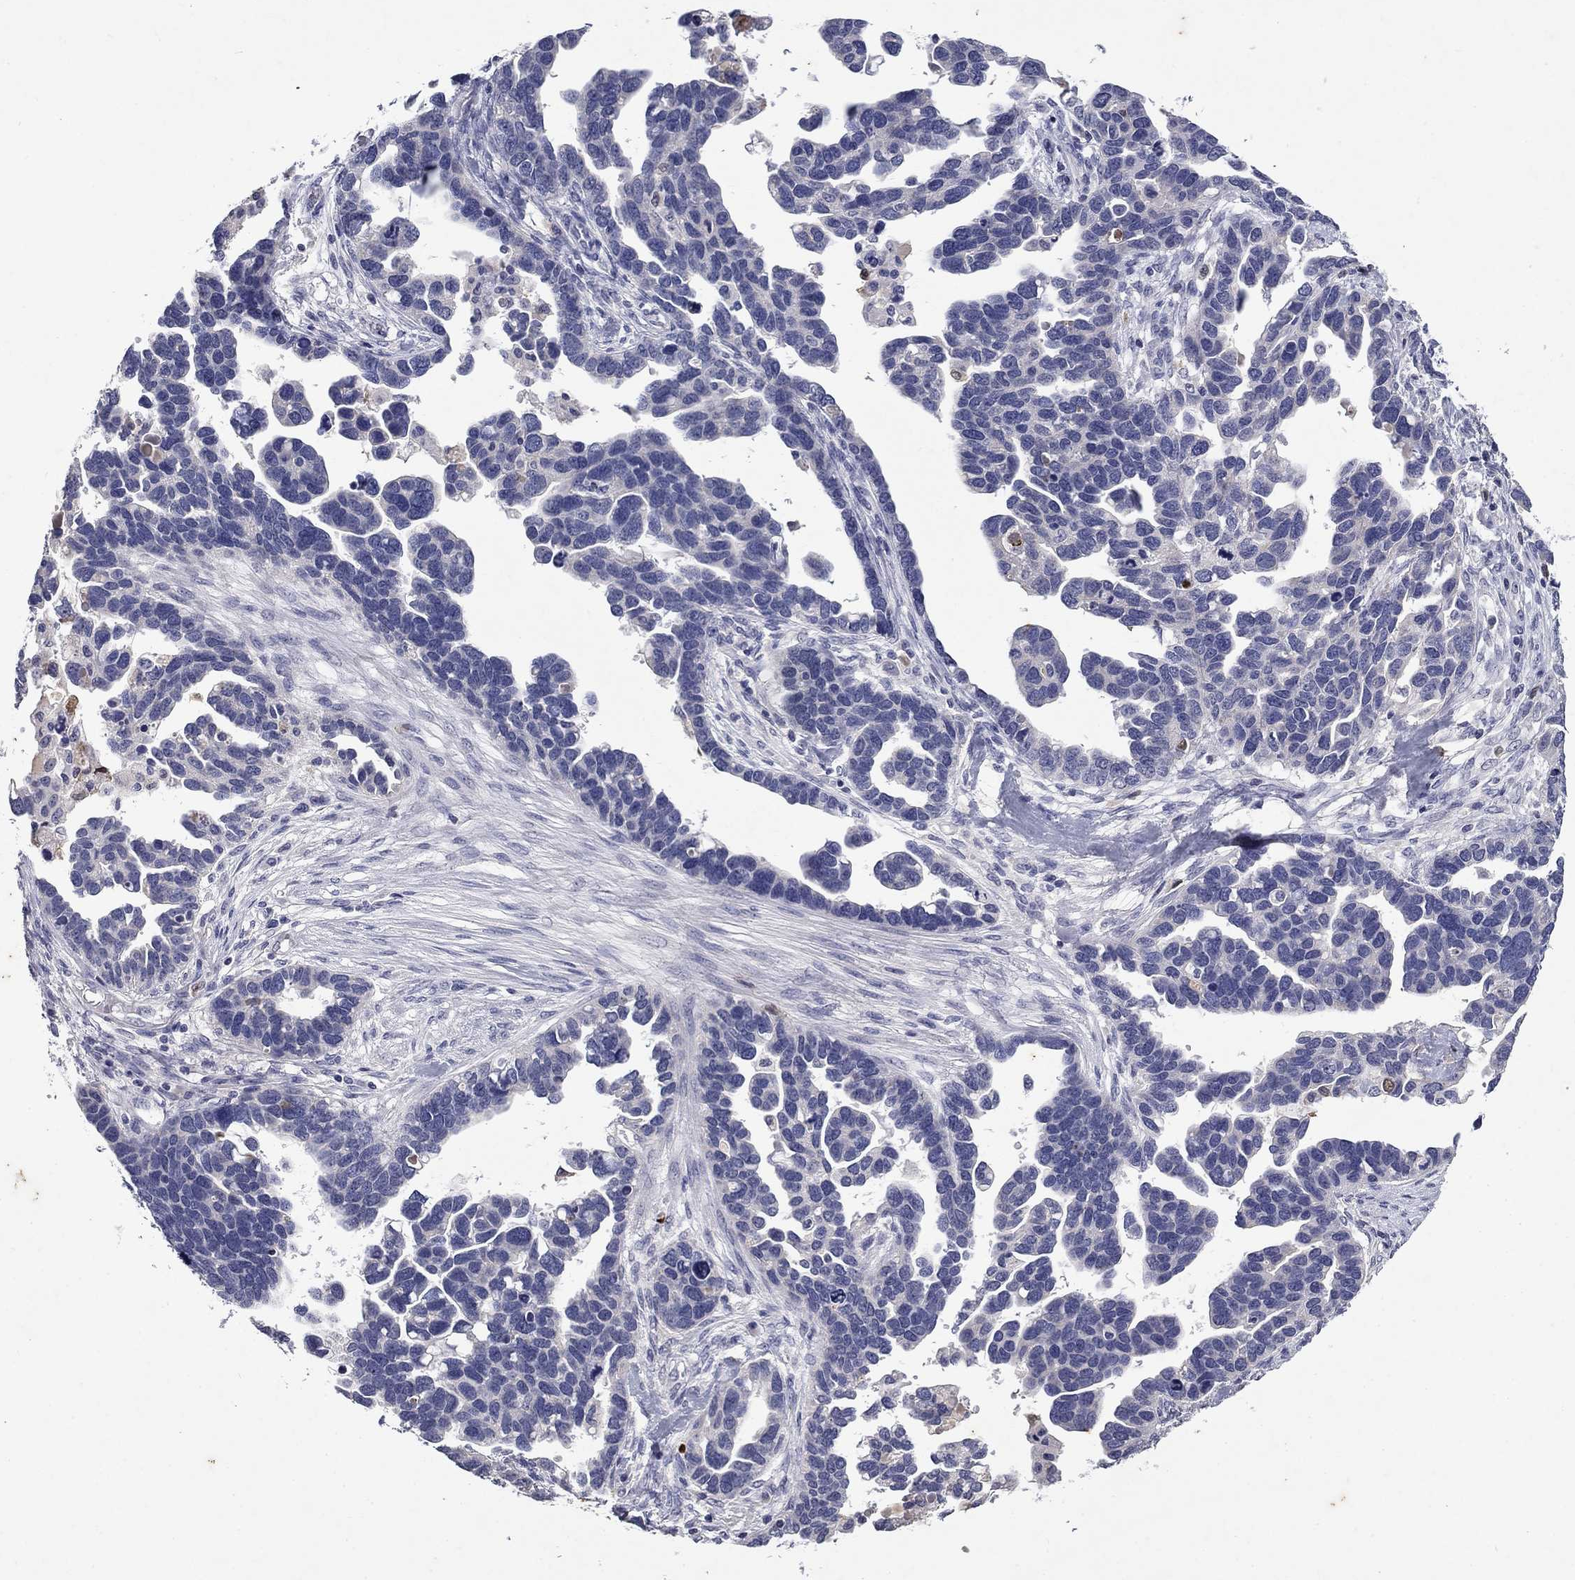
{"staining": {"intensity": "negative", "quantity": "none", "location": "none"}, "tissue": "ovarian cancer", "cell_type": "Tumor cells", "image_type": "cancer", "snomed": [{"axis": "morphology", "description": "Cystadenocarcinoma, serous, NOS"}, {"axis": "topography", "description": "Ovary"}], "caption": "Ovarian cancer (serous cystadenocarcinoma) was stained to show a protein in brown. There is no significant positivity in tumor cells.", "gene": "IRF5", "patient": {"sex": "female", "age": 54}}